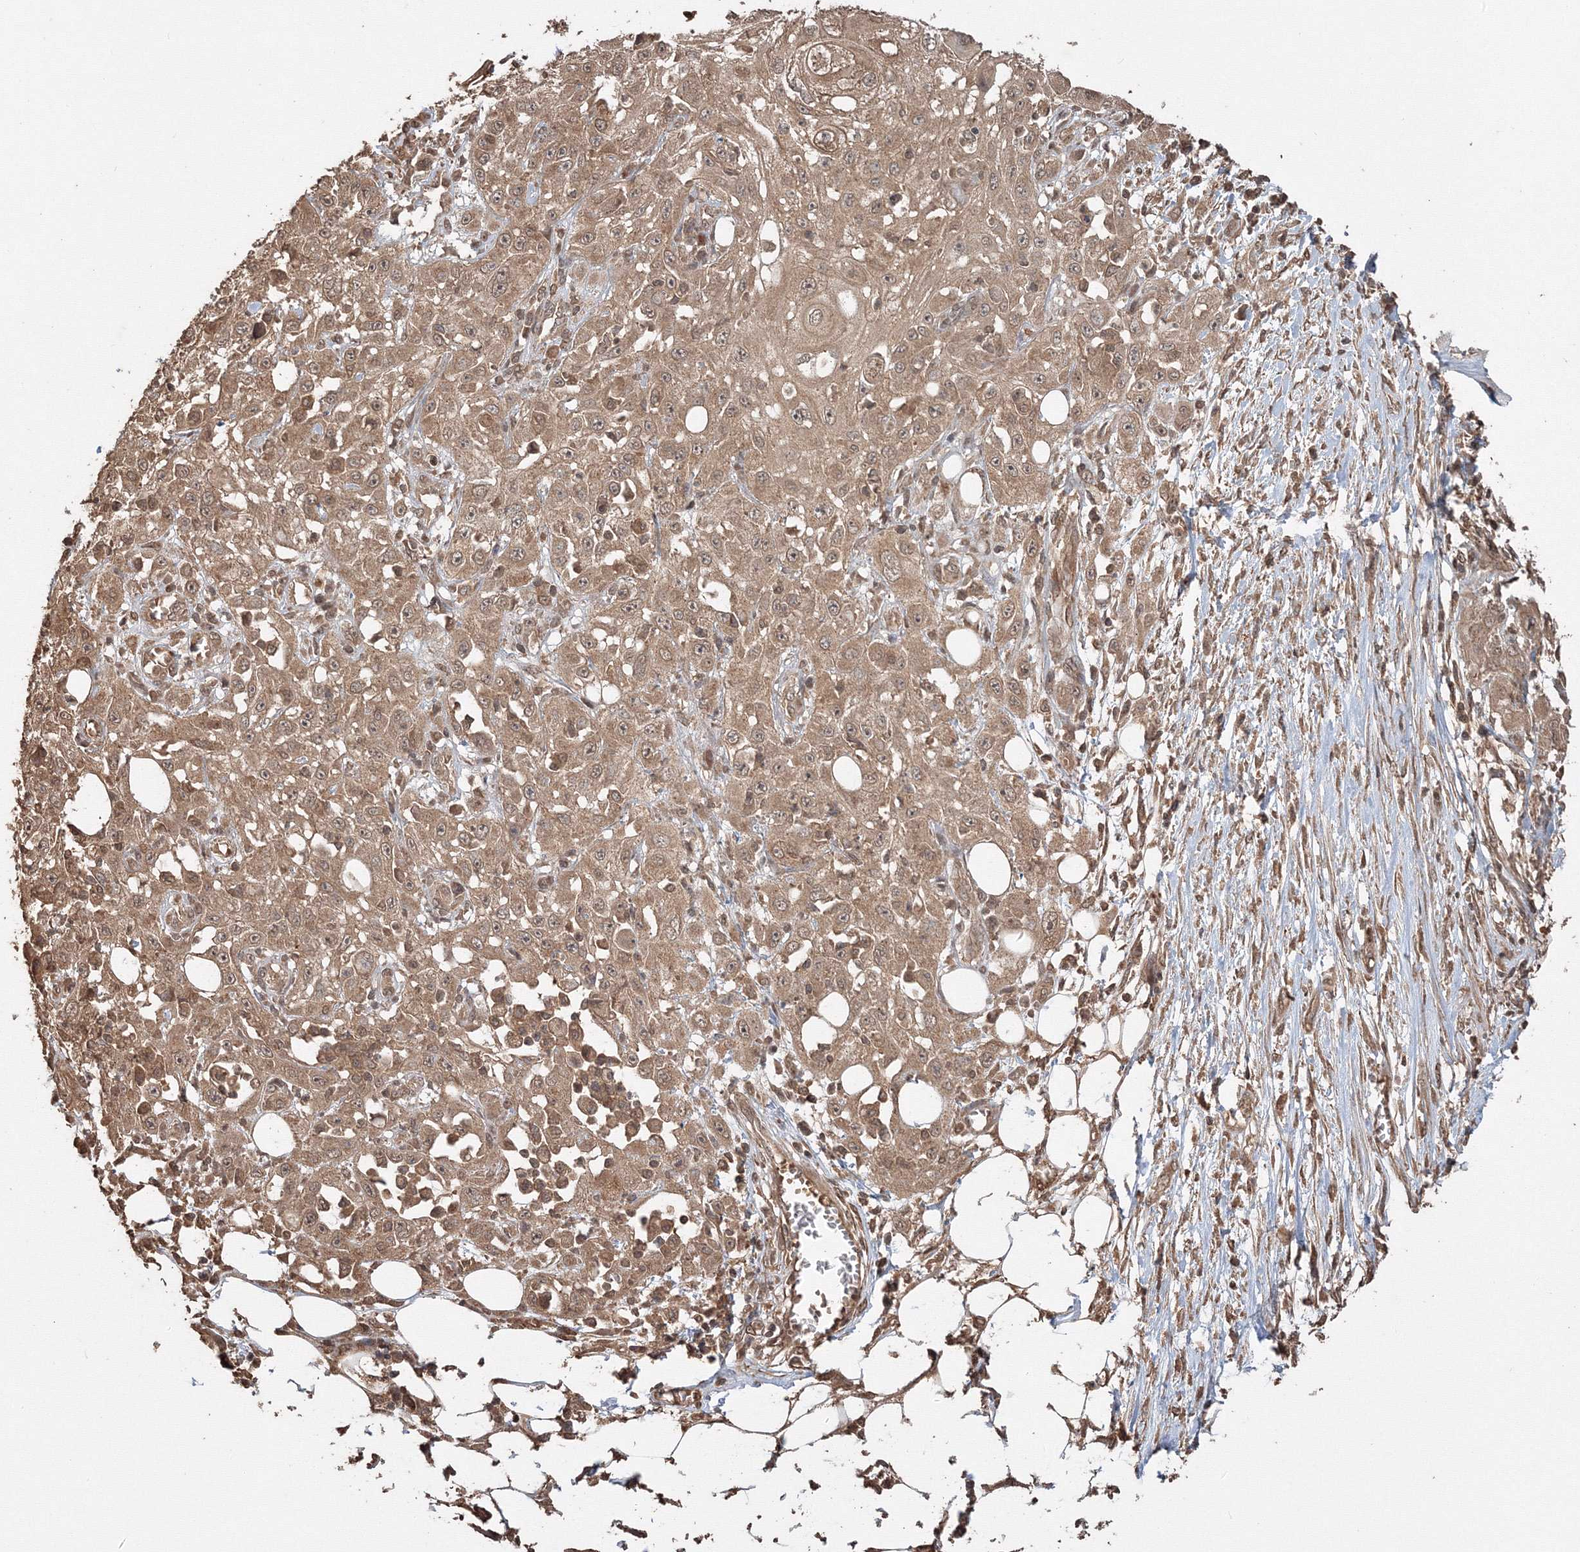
{"staining": {"intensity": "moderate", "quantity": ">75%", "location": "cytoplasmic/membranous"}, "tissue": "skin cancer", "cell_type": "Tumor cells", "image_type": "cancer", "snomed": [{"axis": "morphology", "description": "Squamous cell carcinoma, NOS"}, {"axis": "morphology", "description": "Squamous cell carcinoma, metastatic, NOS"}, {"axis": "topography", "description": "Skin"}, {"axis": "topography", "description": "Lymph node"}], "caption": "Protein expression analysis of skin cancer (metastatic squamous cell carcinoma) reveals moderate cytoplasmic/membranous expression in approximately >75% of tumor cells. (Brightfield microscopy of DAB IHC at high magnification).", "gene": "CCDC122", "patient": {"sex": "male", "age": 75}}